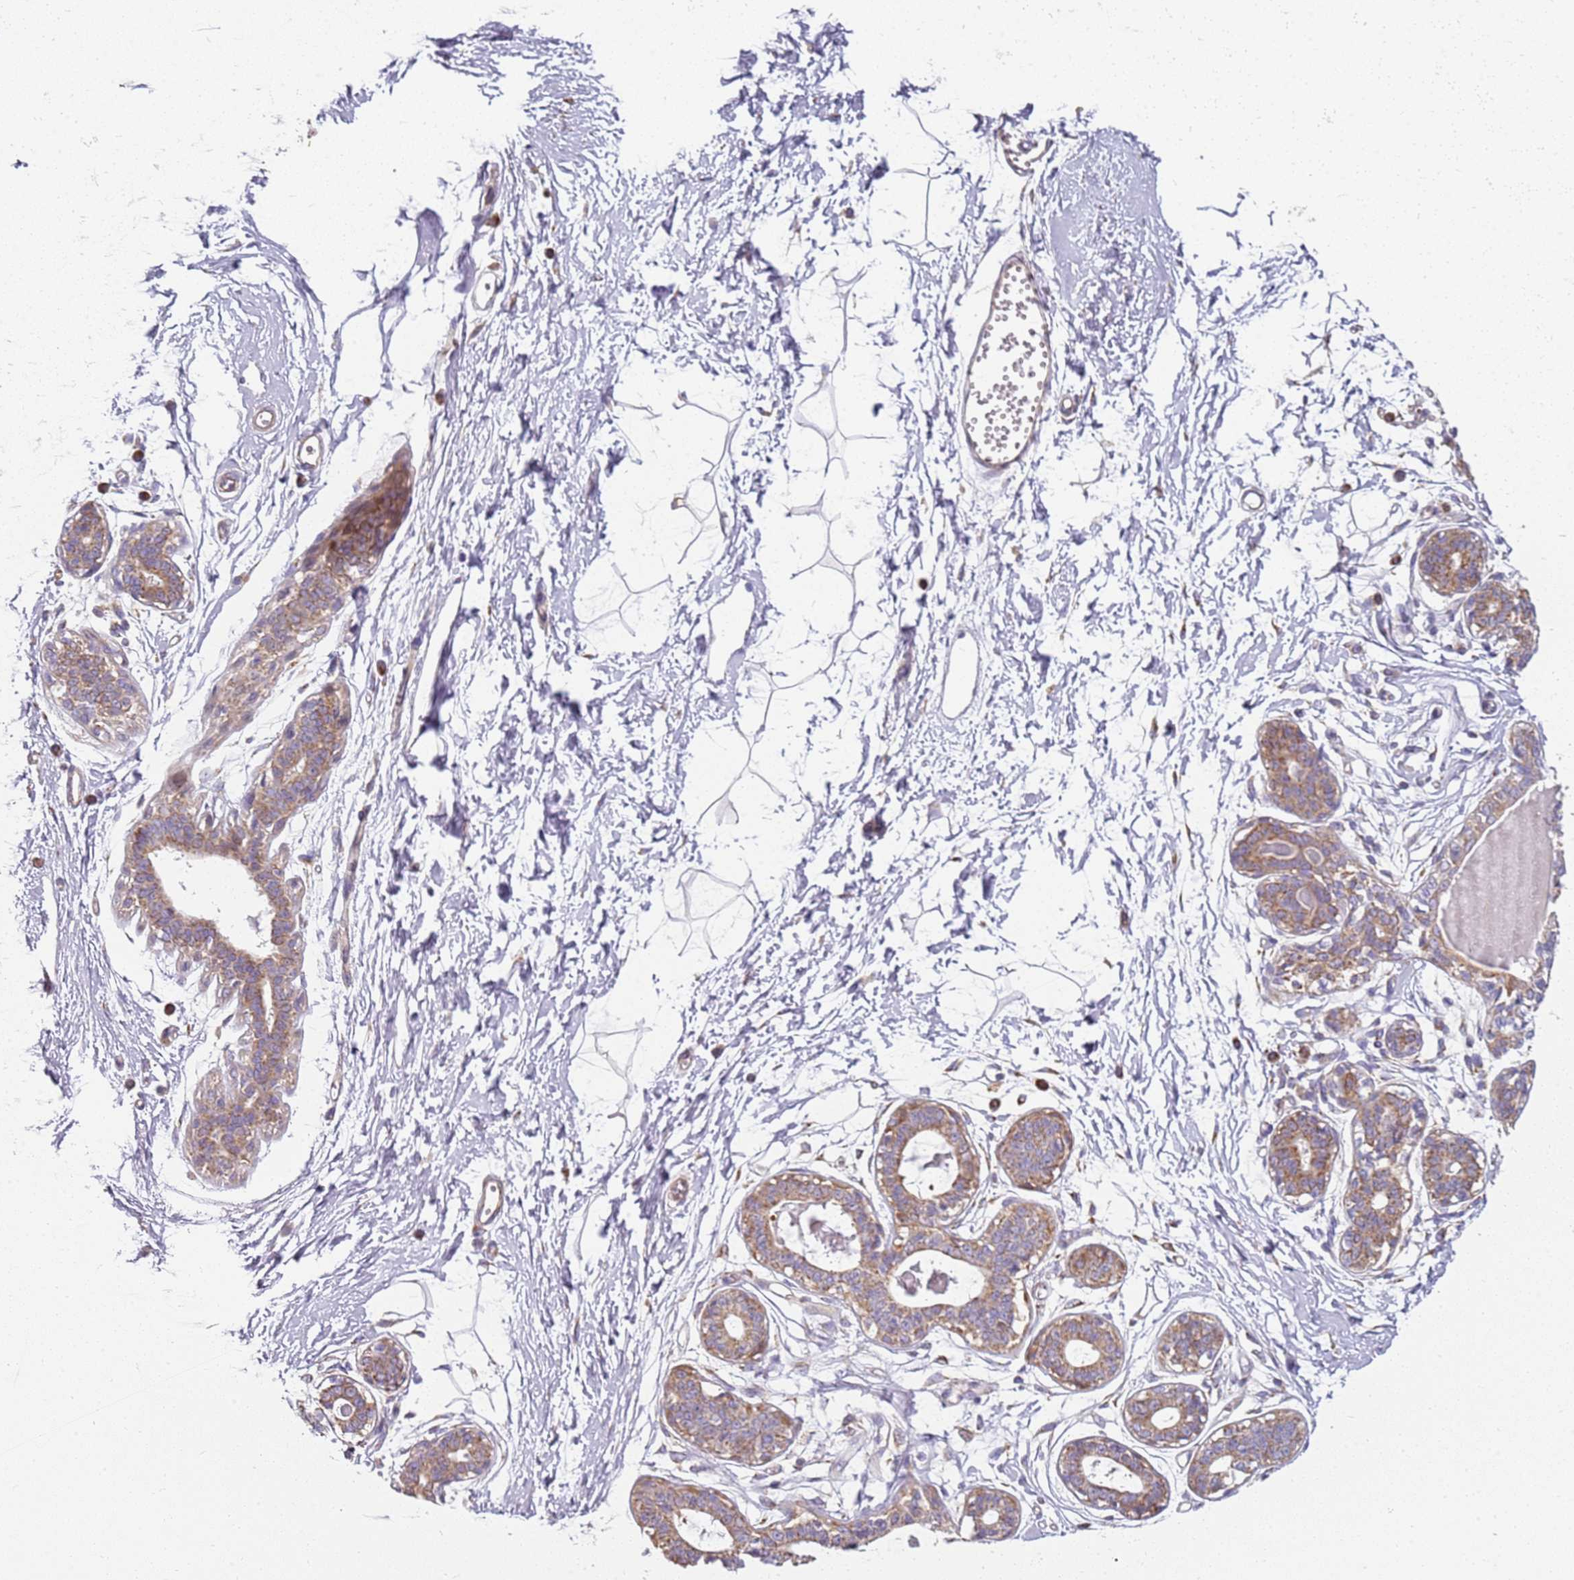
{"staining": {"intensity": "negative", "quantity": "none", "location": "none"}, "tissue": "breast", "cell_type": "Adipocytes", "image_type": "normal", "snomed": [{"axis": "morphology", "description": "Normal tissue, NOS"}, {"axis": "topography", "description": "Breast"}], "caption": "DAB (3,3'-diaminobenzidine) immunohistochemical staining of normal breast exhibits no significant positivity in adipocytes.", "gene": "TMEM200C", "patient": {"sex": "female", "age": 45}}